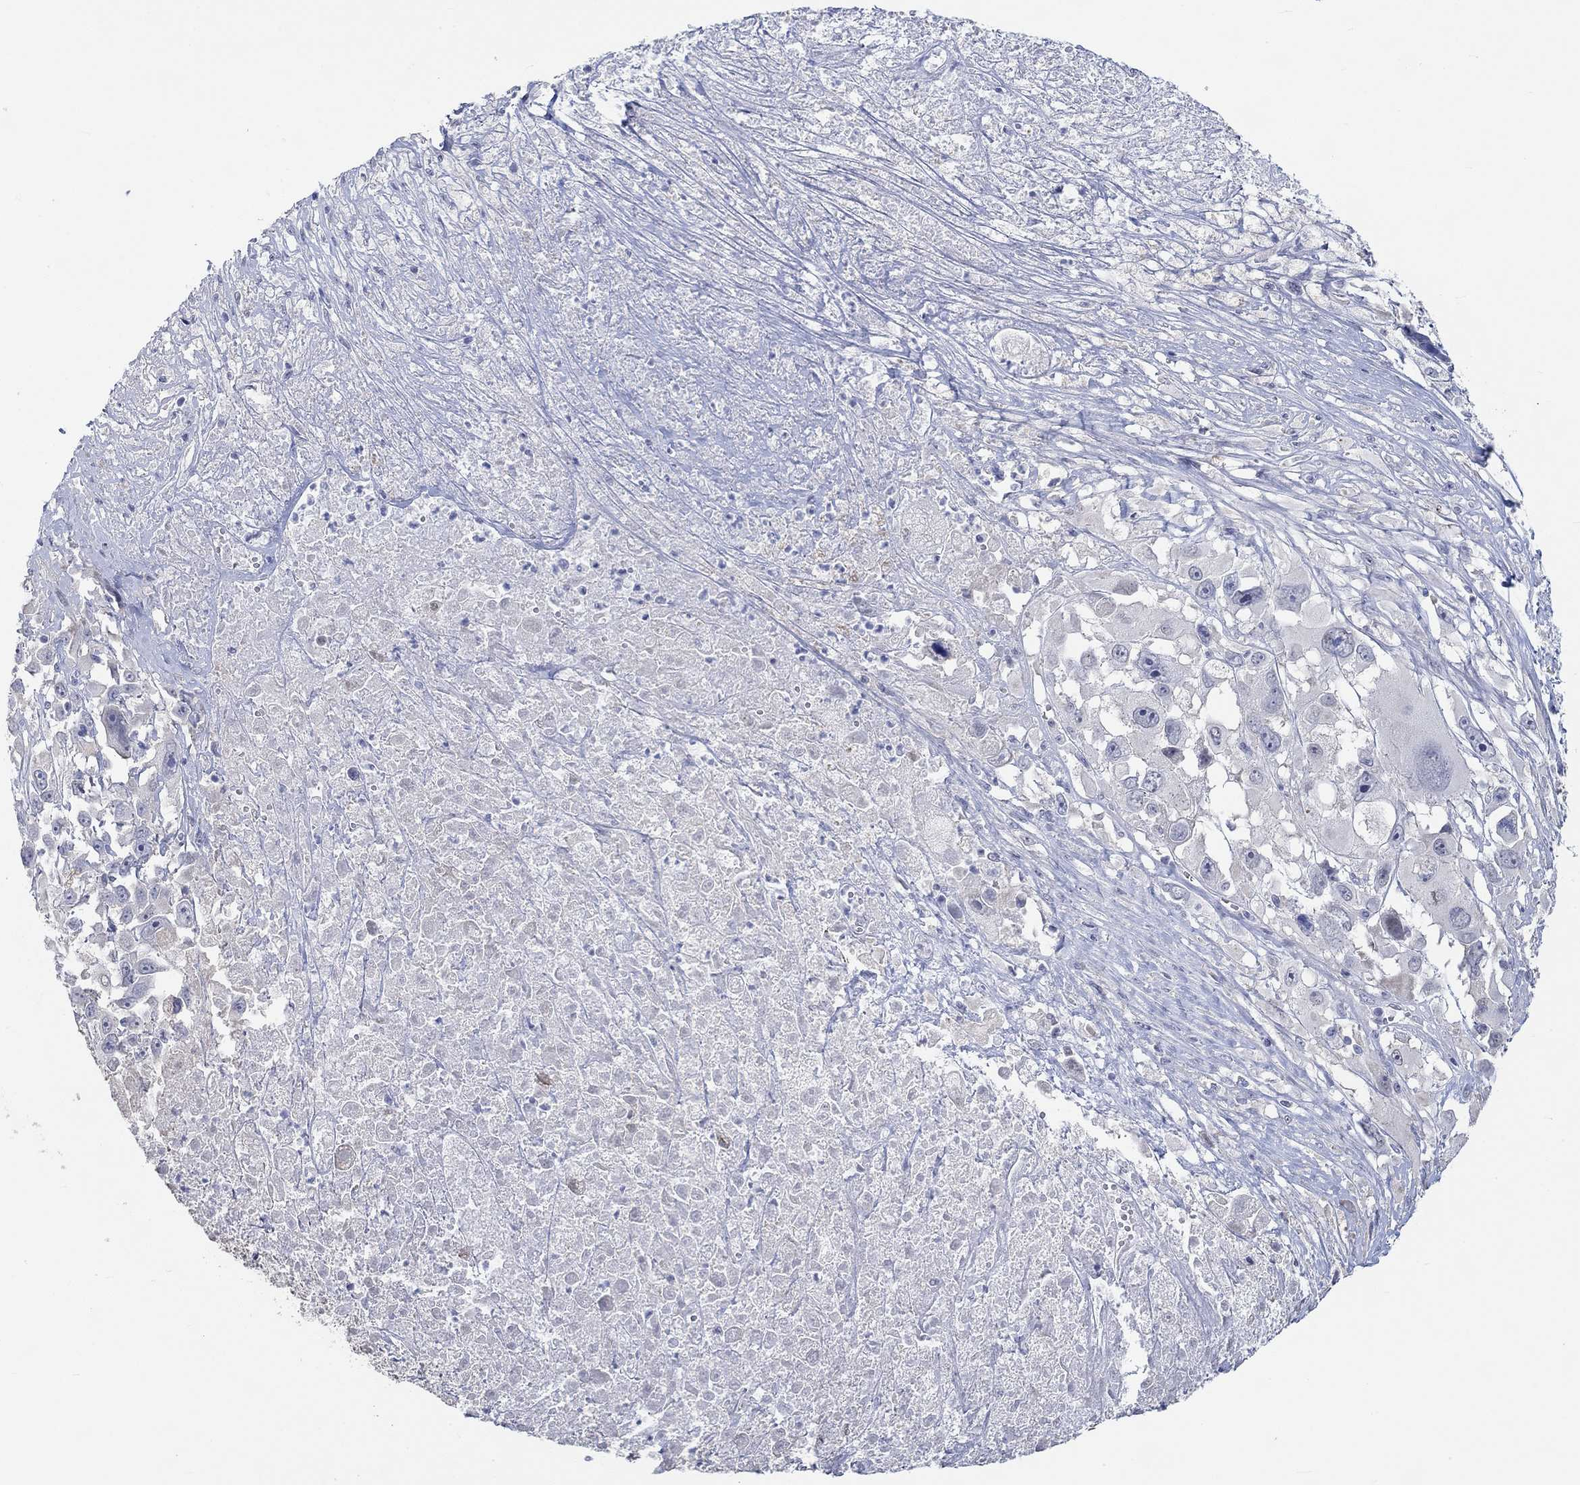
{"staining": {"intensity": "weak", "quantity": "<25%", "location": "cytoplasmic/membranous"}, "tissue": "melanoma", "cell_type": "Tumor cells", "image_type": "cancer", "snomed": [{"axis": "morphology", "description": "Malignant melanoma, Metastatic site"}, {"axis": "topography", "description": "Lymph node"}], "caption": "Image shows no significant protein positivity in tumor cells of malignant melanoma (metastatic site).", "gene": "PNMA5", "patient": {"sex": "male", "age": 50}}